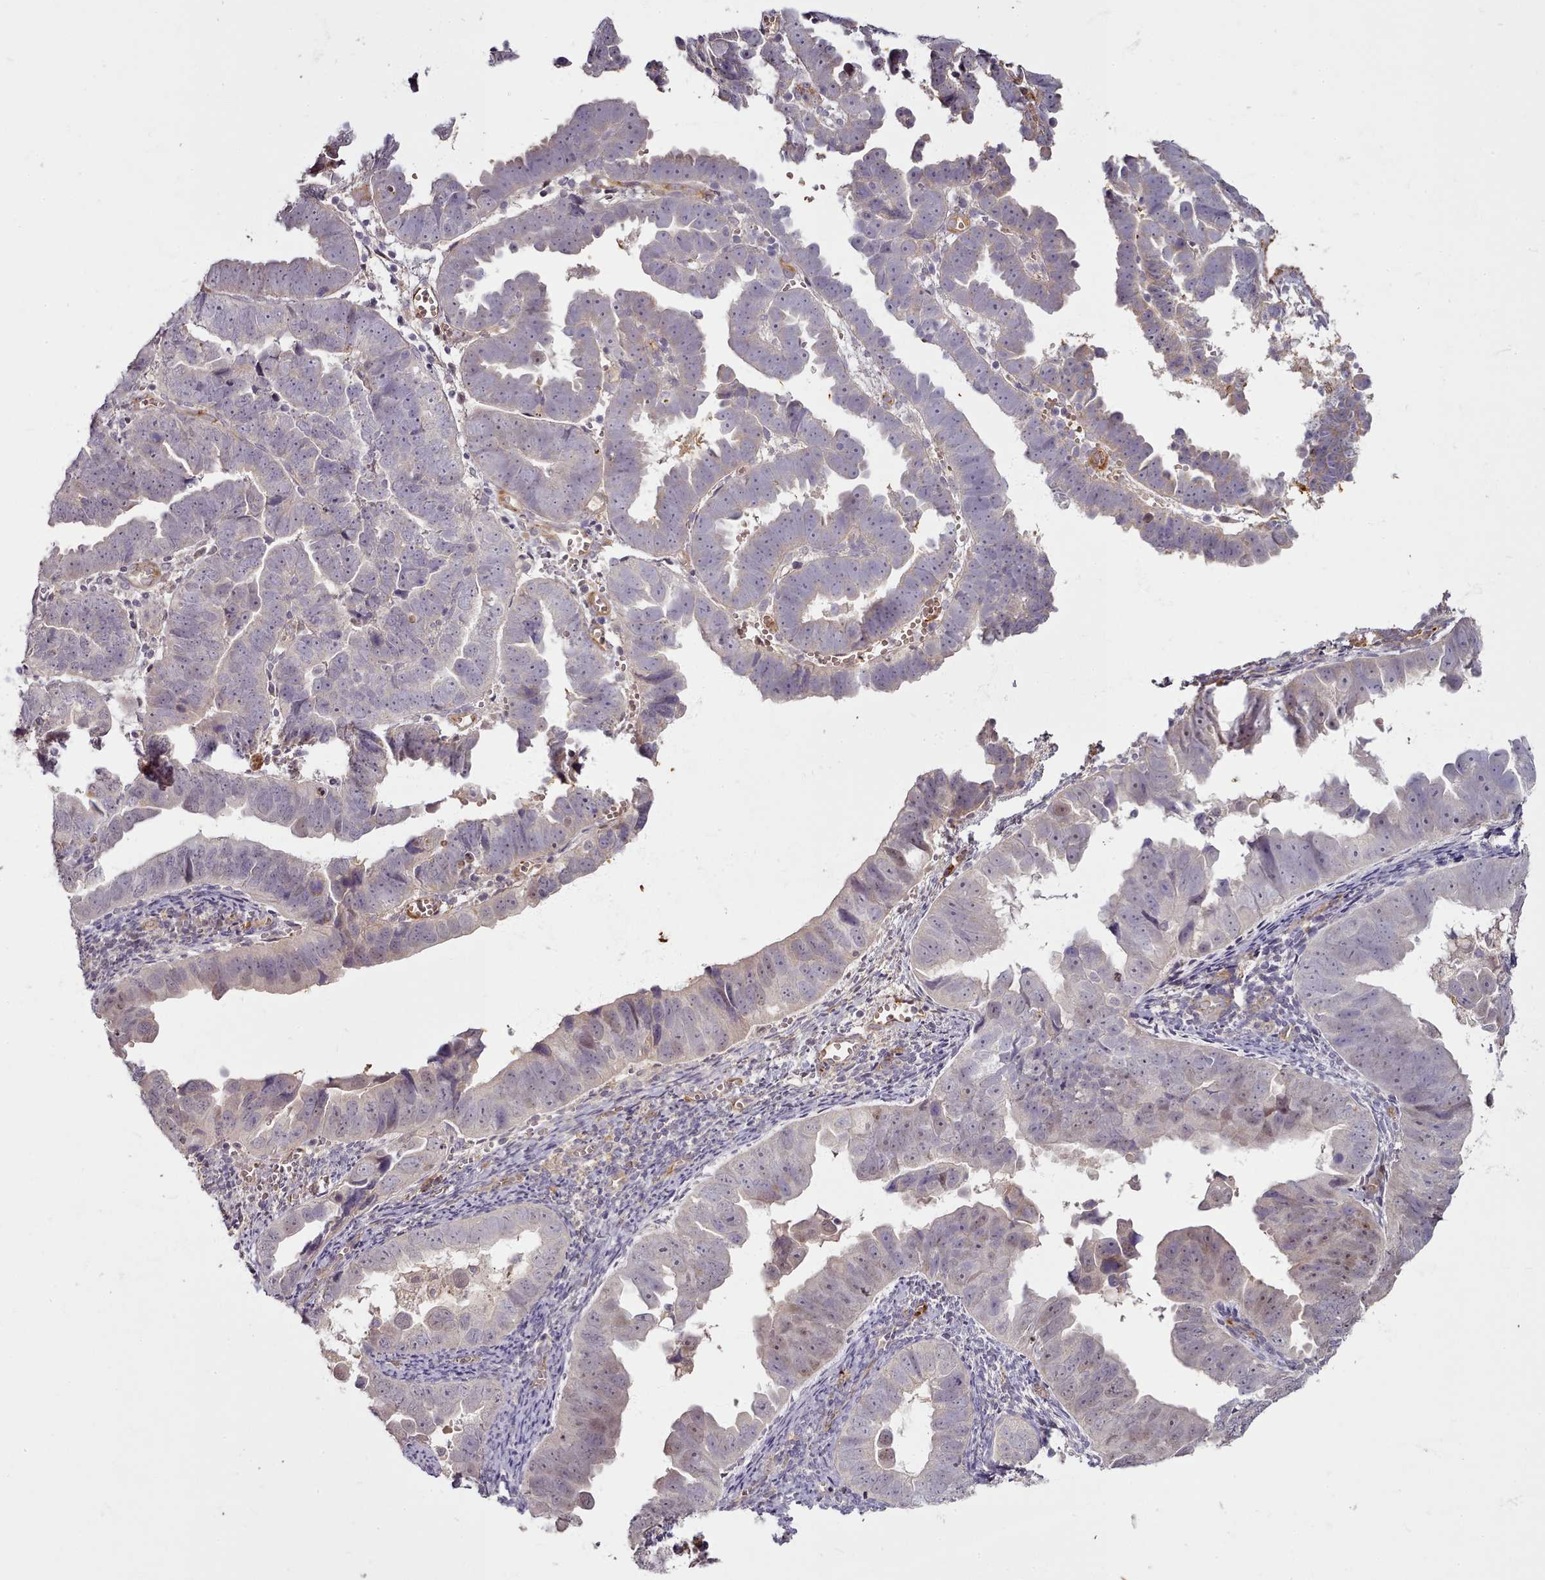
{"staining": {"intensity": "weak", "quantity": "<25%", "location": "cytoplasmic/membranous,nuclear"}, "tissue": "endometrial cancer", "cell_type": "Tumor cells", "image_type": "cancer", "snomed": [{"axis": "morphology", "description": "Adenocarcinoma, NOS"}, {"axis": "topography", "description": "Endometrium"}], "caption": "A micrograph of adenocarcinoma (endometrial) stained for a protein displays no brown staining in tumor cells.", "gene": "C1QTNF5", "patient": {"sex": "female", "age": 75}}